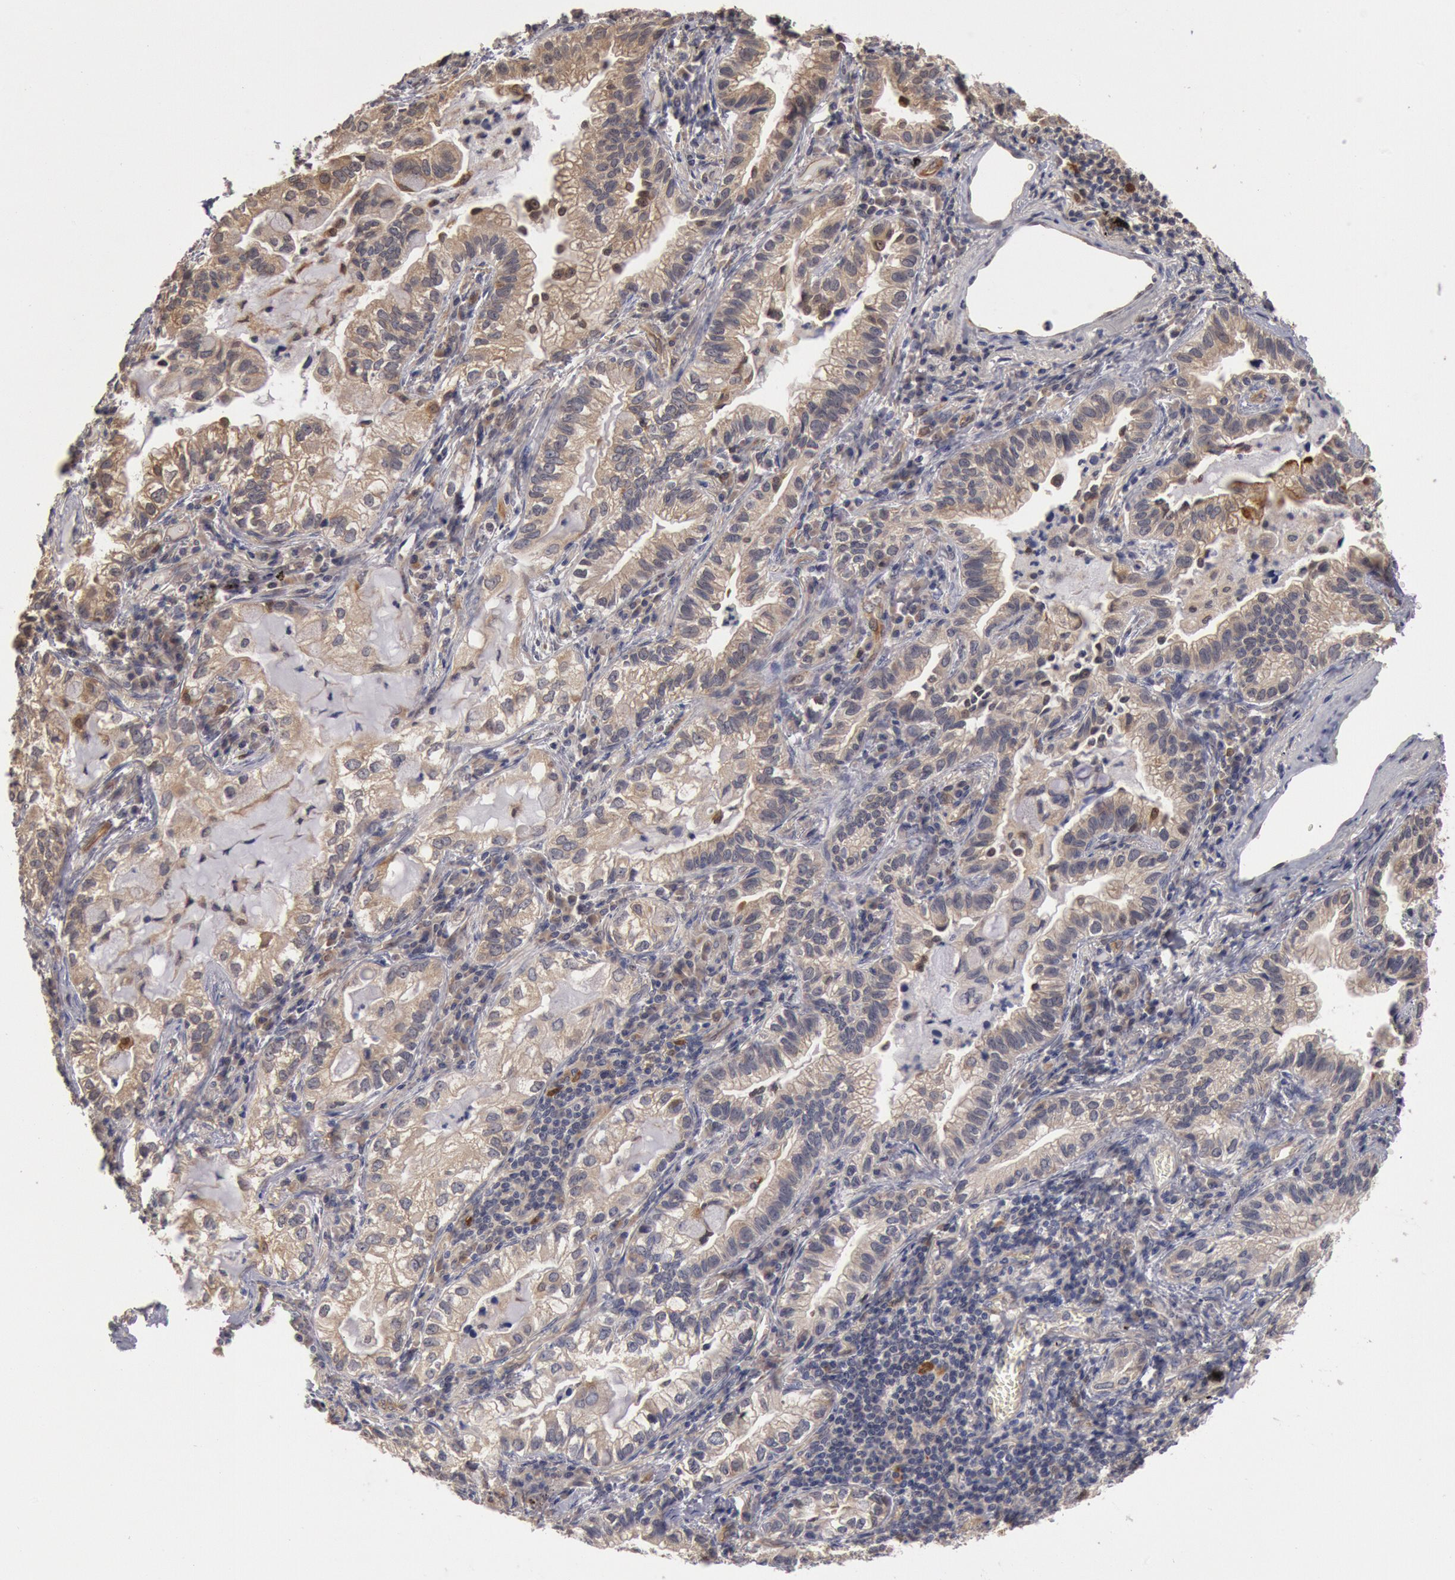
{"staining": {"intensity": "weak", "quantity": "25%-75%", "location": "cytoplasmic/membranous"}, "tissue": "lung cancer", "cell_type": "Tumor cells", "image_type": "cancer", "snomed": [{"axis": "morphology", "description": "Adenocarcinoma, NOS"}, {"axis": "topography", "description": "Lung"}], "caption": "Immunohistochemistry of human lung cancer exhibits low levels of weak cytoplasmic/membranous expression in about 25%-75% of tumor cells.", "gene": "DNAJA1", "patient": {"sex": "female", "age": 50}}